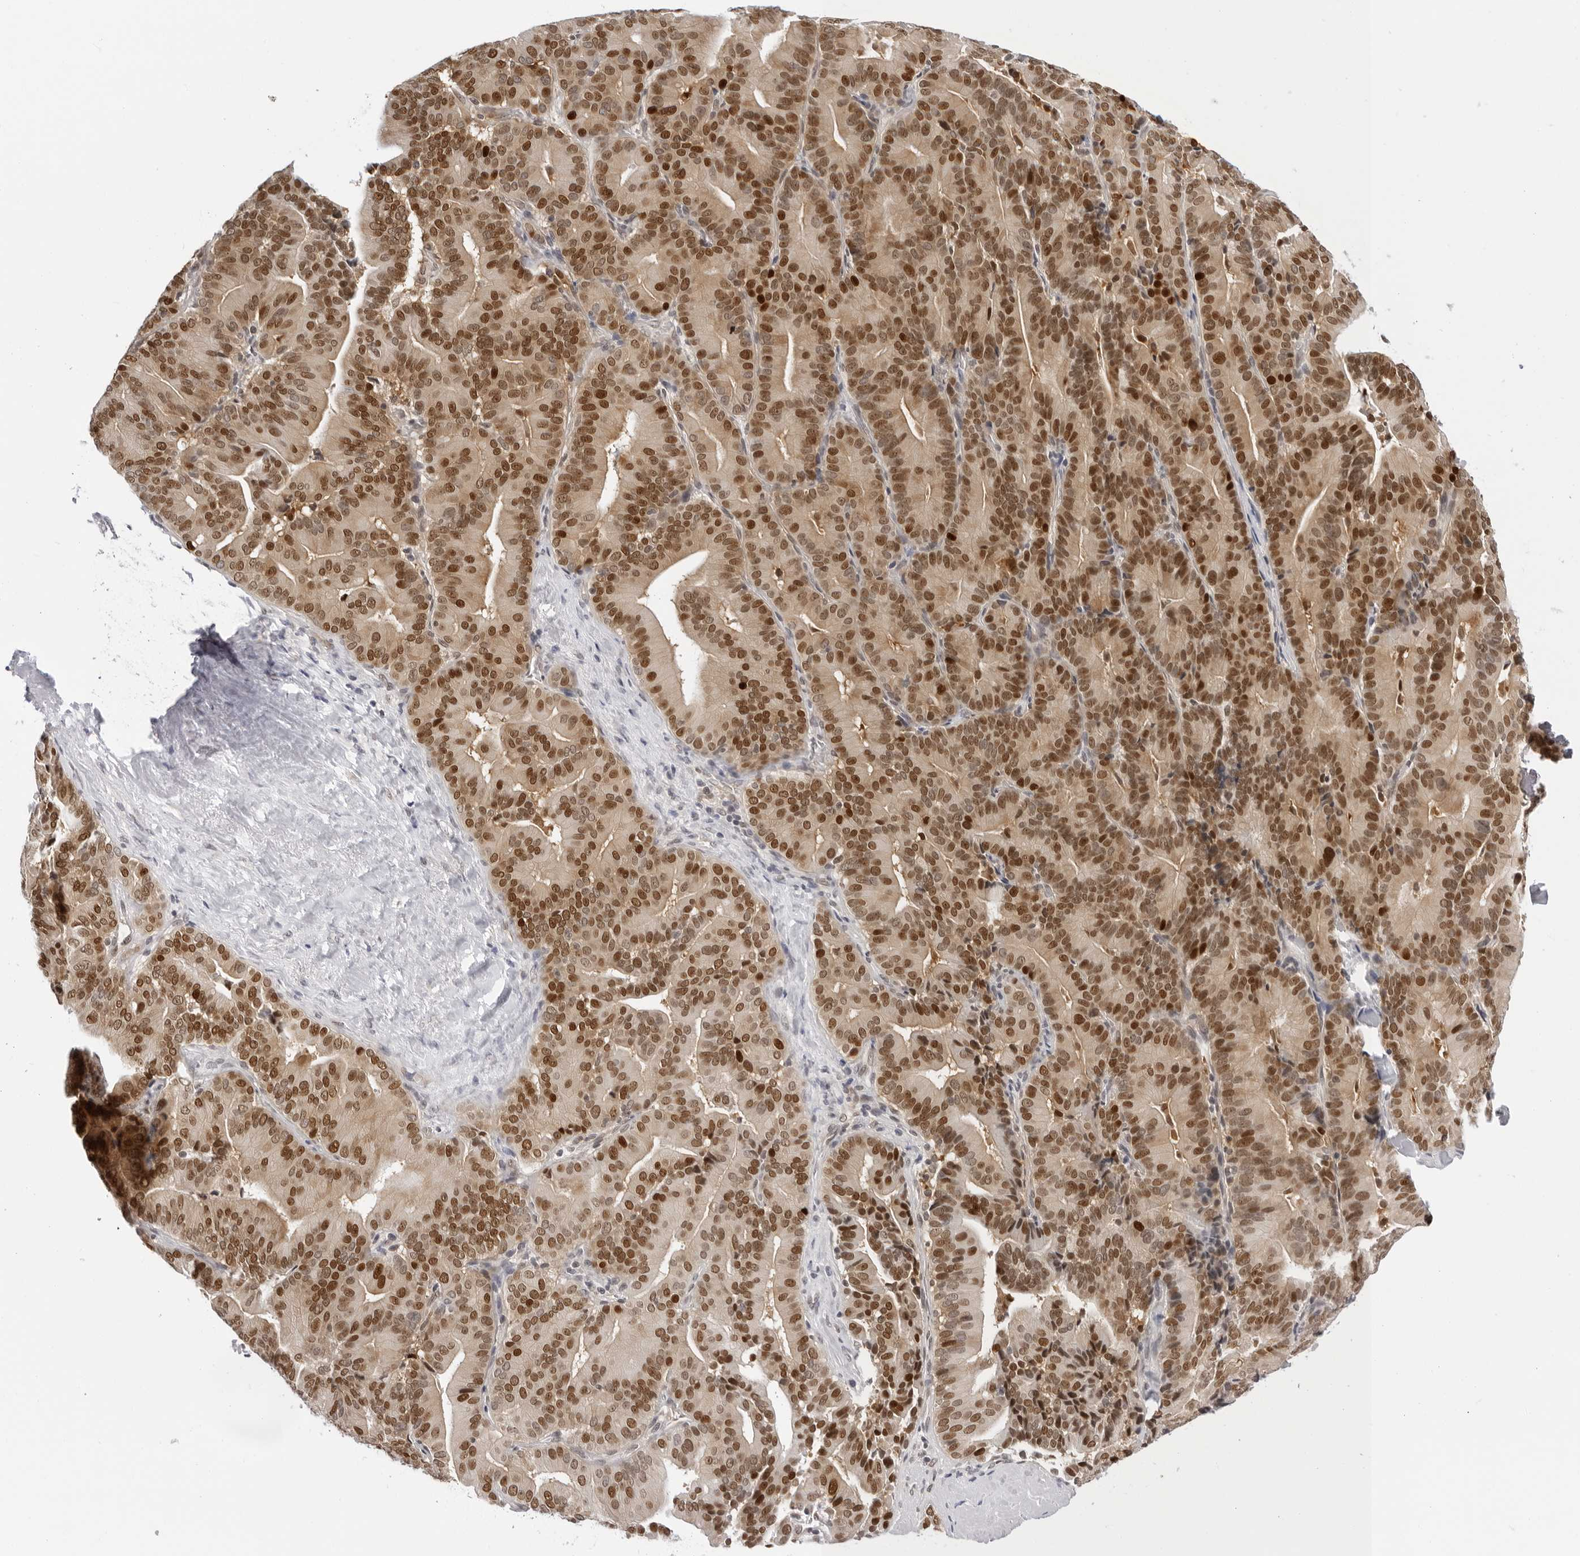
{"staining": {"intensity": "strong", "quantity": ">75%", "location": "nuclear"}, "tissue": "liver cancer", "cell_type": "Tumor cells", "image_type": "cancer", "snomed": [{"axis": "morphology", "description": "Cholangiocarcinoma"}, {"axis": "topography", "description": "Liver"}], "caption": "A high amount of strong nuclear expression is seen in about >75% of tumor cells in liver cancer tissue.", "gene": "WDR77", "patient": {"sex": "female", "age": 75}}